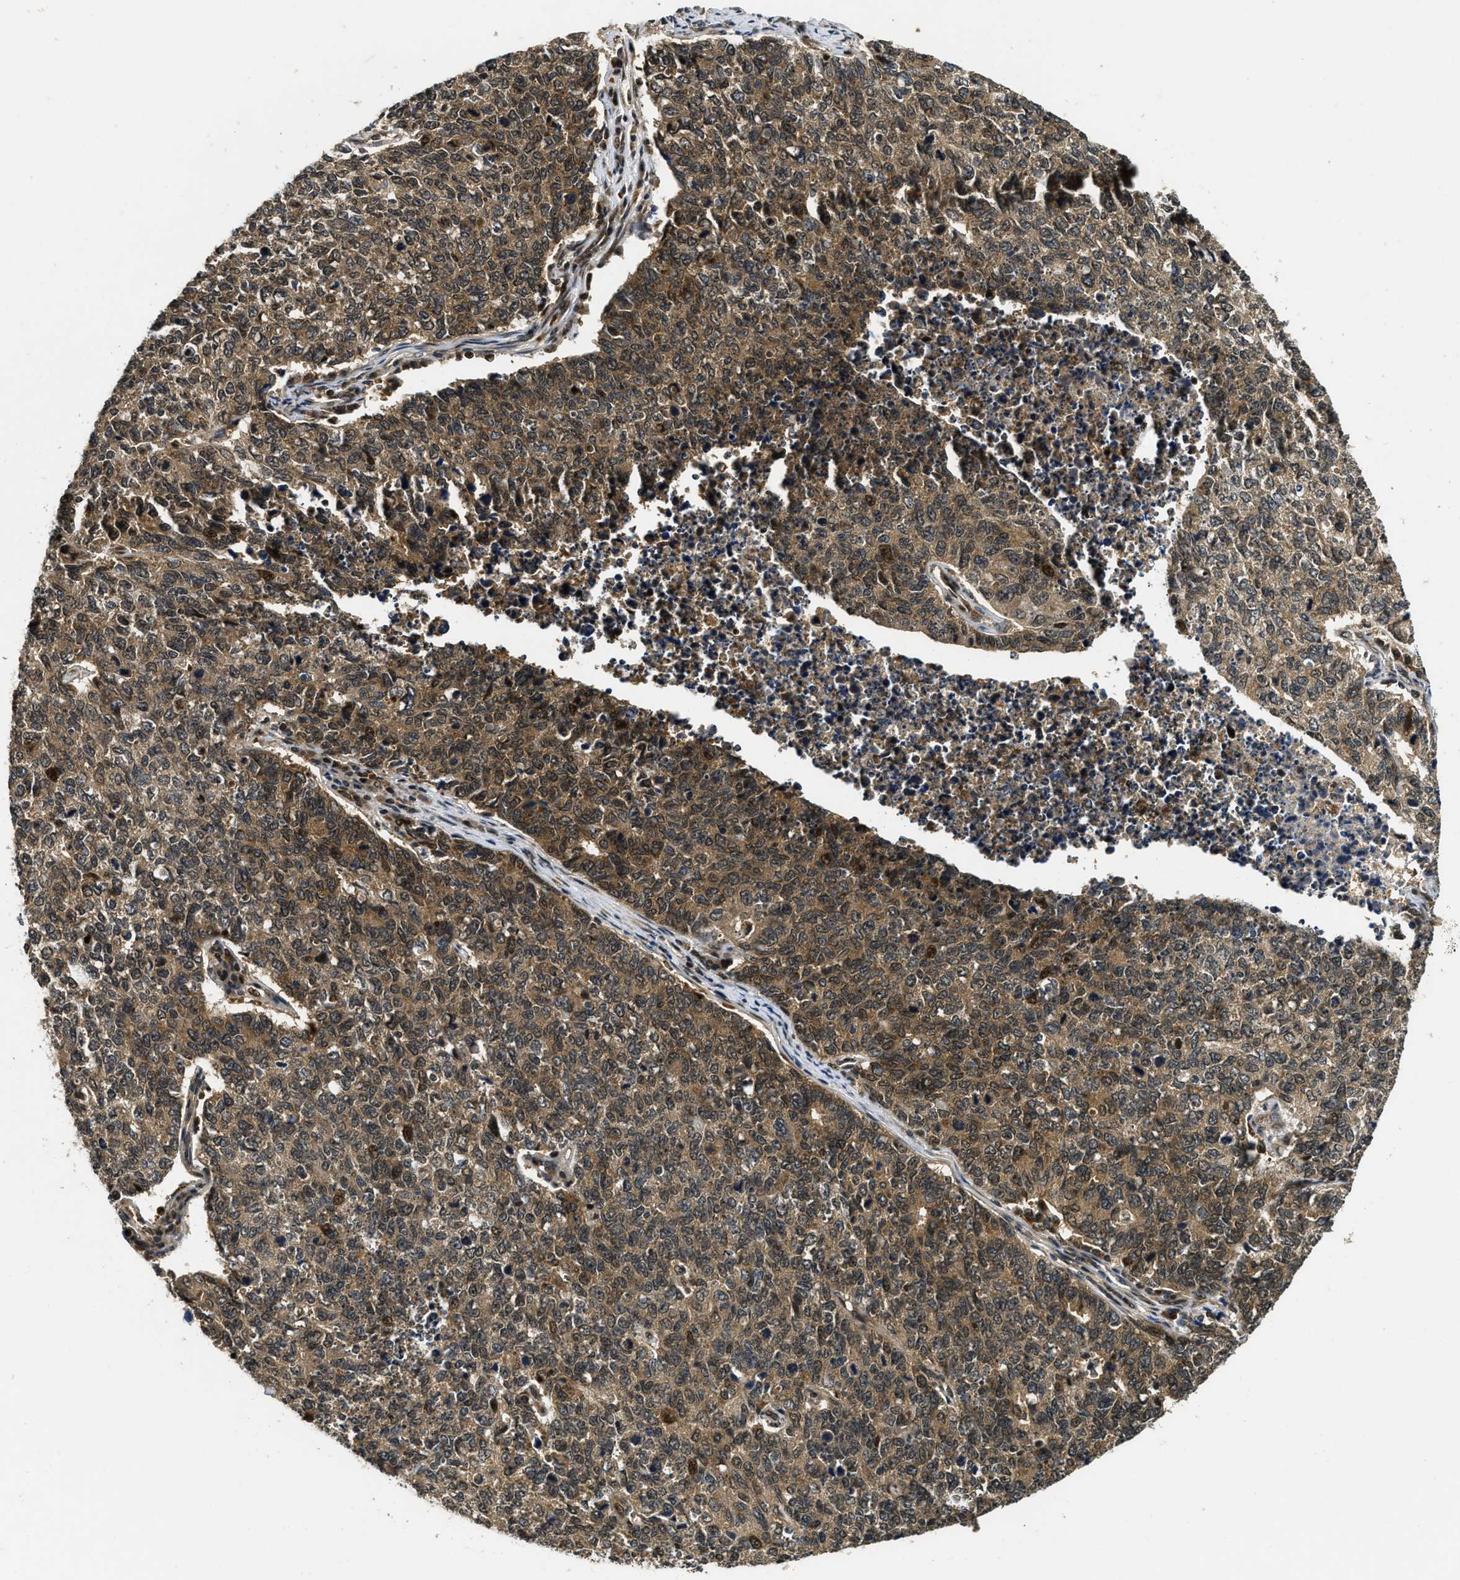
{"staining": {"intensity": "moderate", "quantity": ">75%", "location": "cytoplasmic/membranous,nuclear"}, "tissue": "cervical cancer", "cell_type": "Tumor cells", "image_type": "cancer", "snomed": [{"axis": "morphology", "description": "Squamous cell carcinoma, NOS"}, {"axis": "topography", "description": "Cervix"}], "caption": "The histopathology image exhibits staining of cervical cancer (squamous cell carcinoma), revealing moderate cytoplasmic/membranous and nuclear protein staining (brown color) within tumor cells.", "gene": "ADSL", "patient": {"sex": "female", "age": 63}}